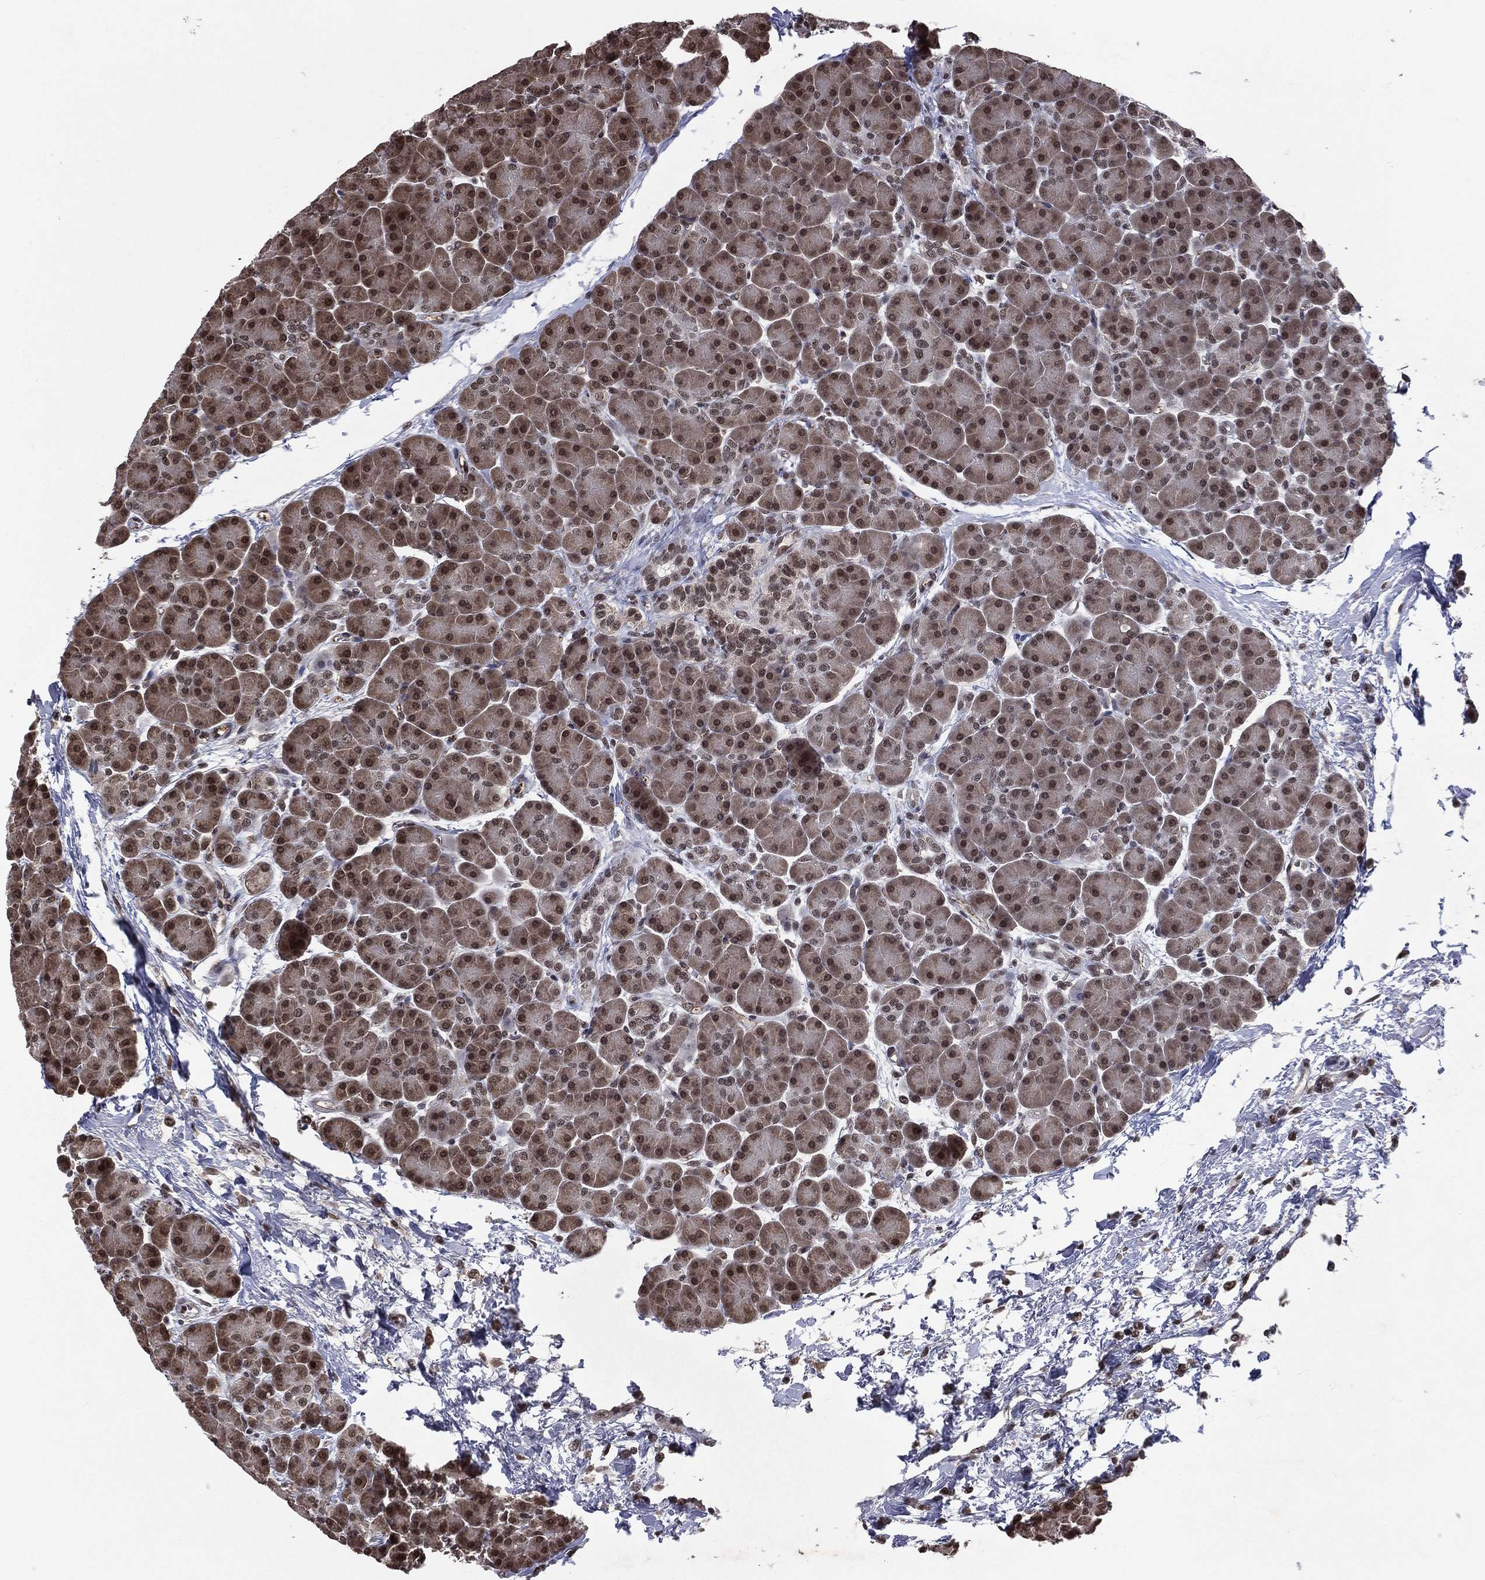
{"staining": {"intensity": "strong", "quantity": ">75%", "location": "cytoplasmic/membranous,nuclear"}, "tissue": "pancreas", "cell_type": "Exocrine glandular cells", "image_type": "normal", "snomed": [{"axis": "morphology", "description": "Normal tissue, NOS"}, {"axis": "topography", "description": "Pancreas"}], "caption": "Strong cytoplasmic/membranous,nuclear protein positivity is seen in about >75% of exocrine glandular cells in pancreas.", "gene": "DMAP1", "patient": {"sex": "female", "age": 44}}